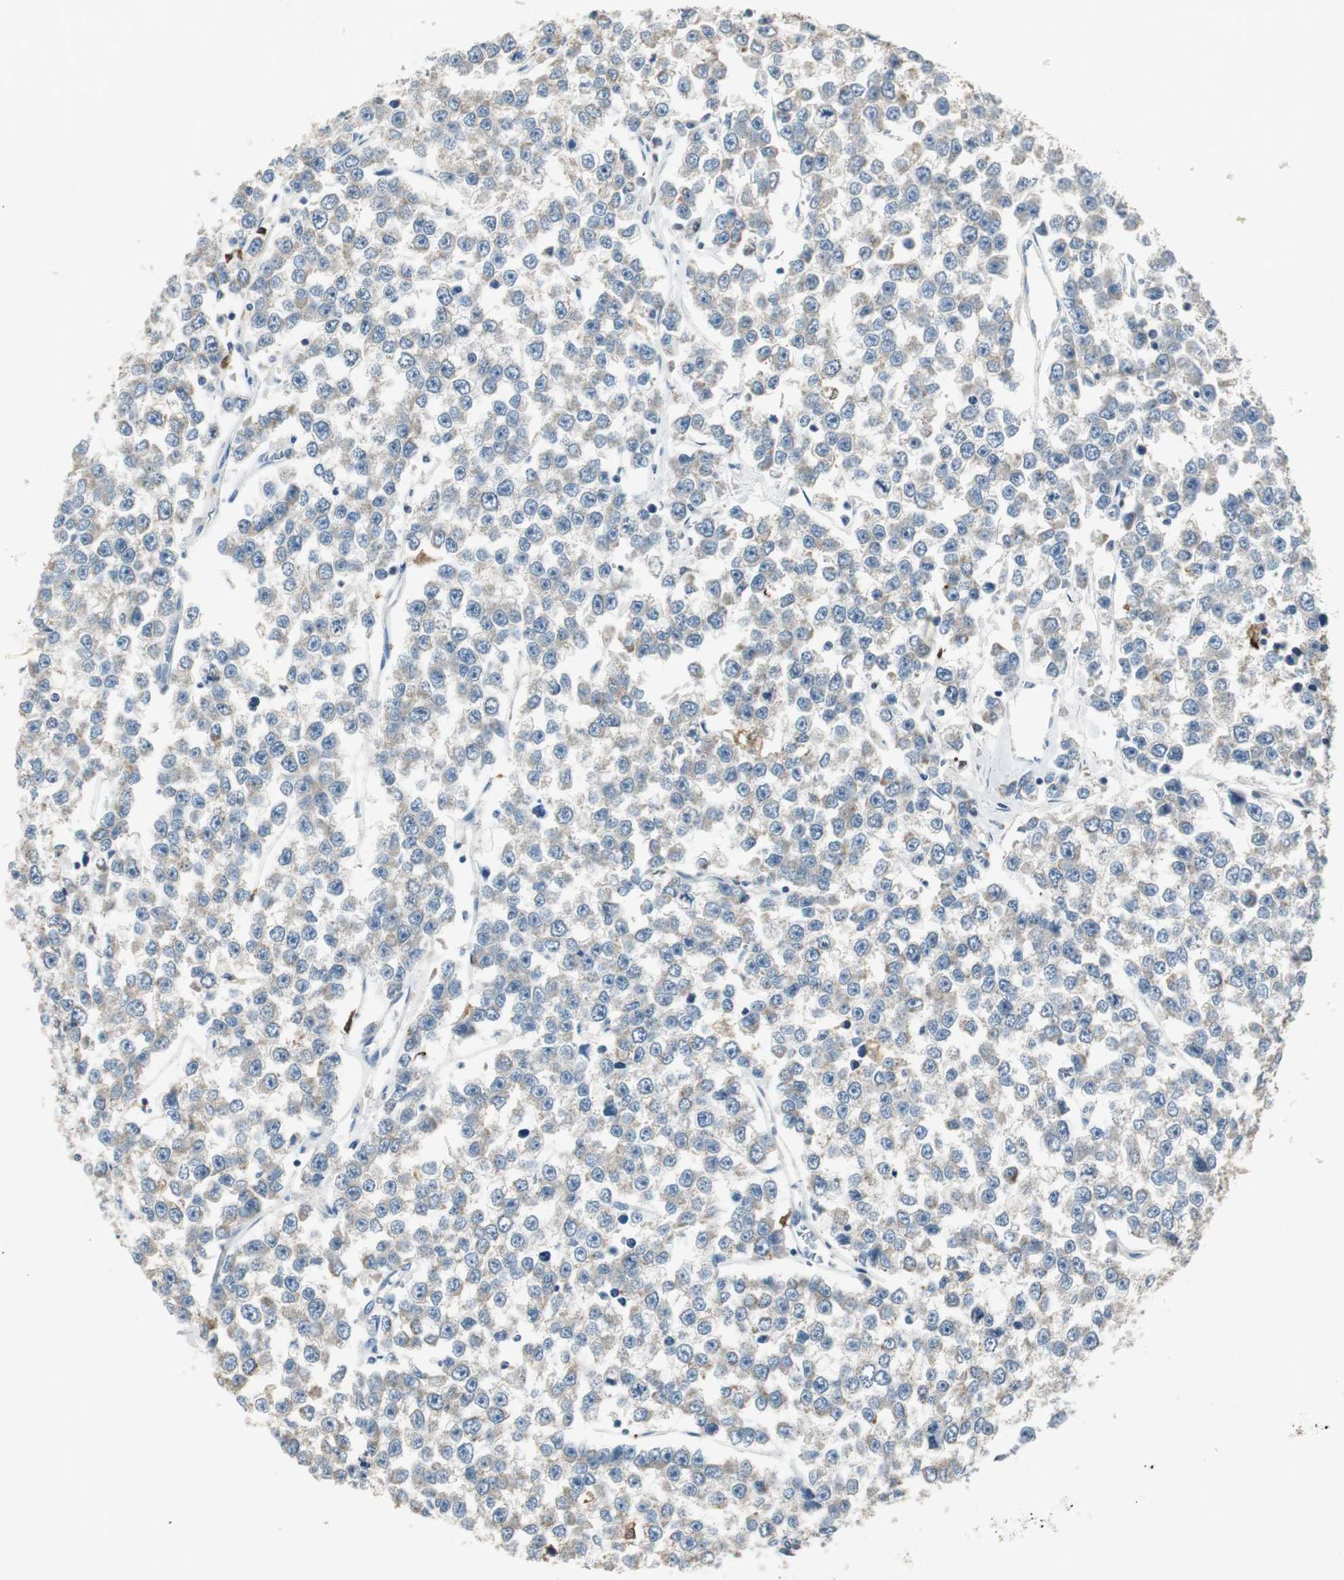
{"staining": {"intensity": "weak", "quantity": "25%-75%", "location": "cytoplasmic/membranous"}, "tissue": "testis cancer", "cell_type": "Tumor cells", "image_type": "cancer", "snomed": [{"axis": "morphology", "description": "Seminoma, NOS"}, {"axis": "morphology", "description": "Carcinoma, Embryonal, NOS"}, {"axis": "topography", "description": "Testis"}], "caption": "The immunohistochemical stain highlights weak cytoplasmic/membranous positivity in tumor cells of testis seminoma tissue.", "gene": "MSTO1", "patient": {"sex": "male", "age": 52}}